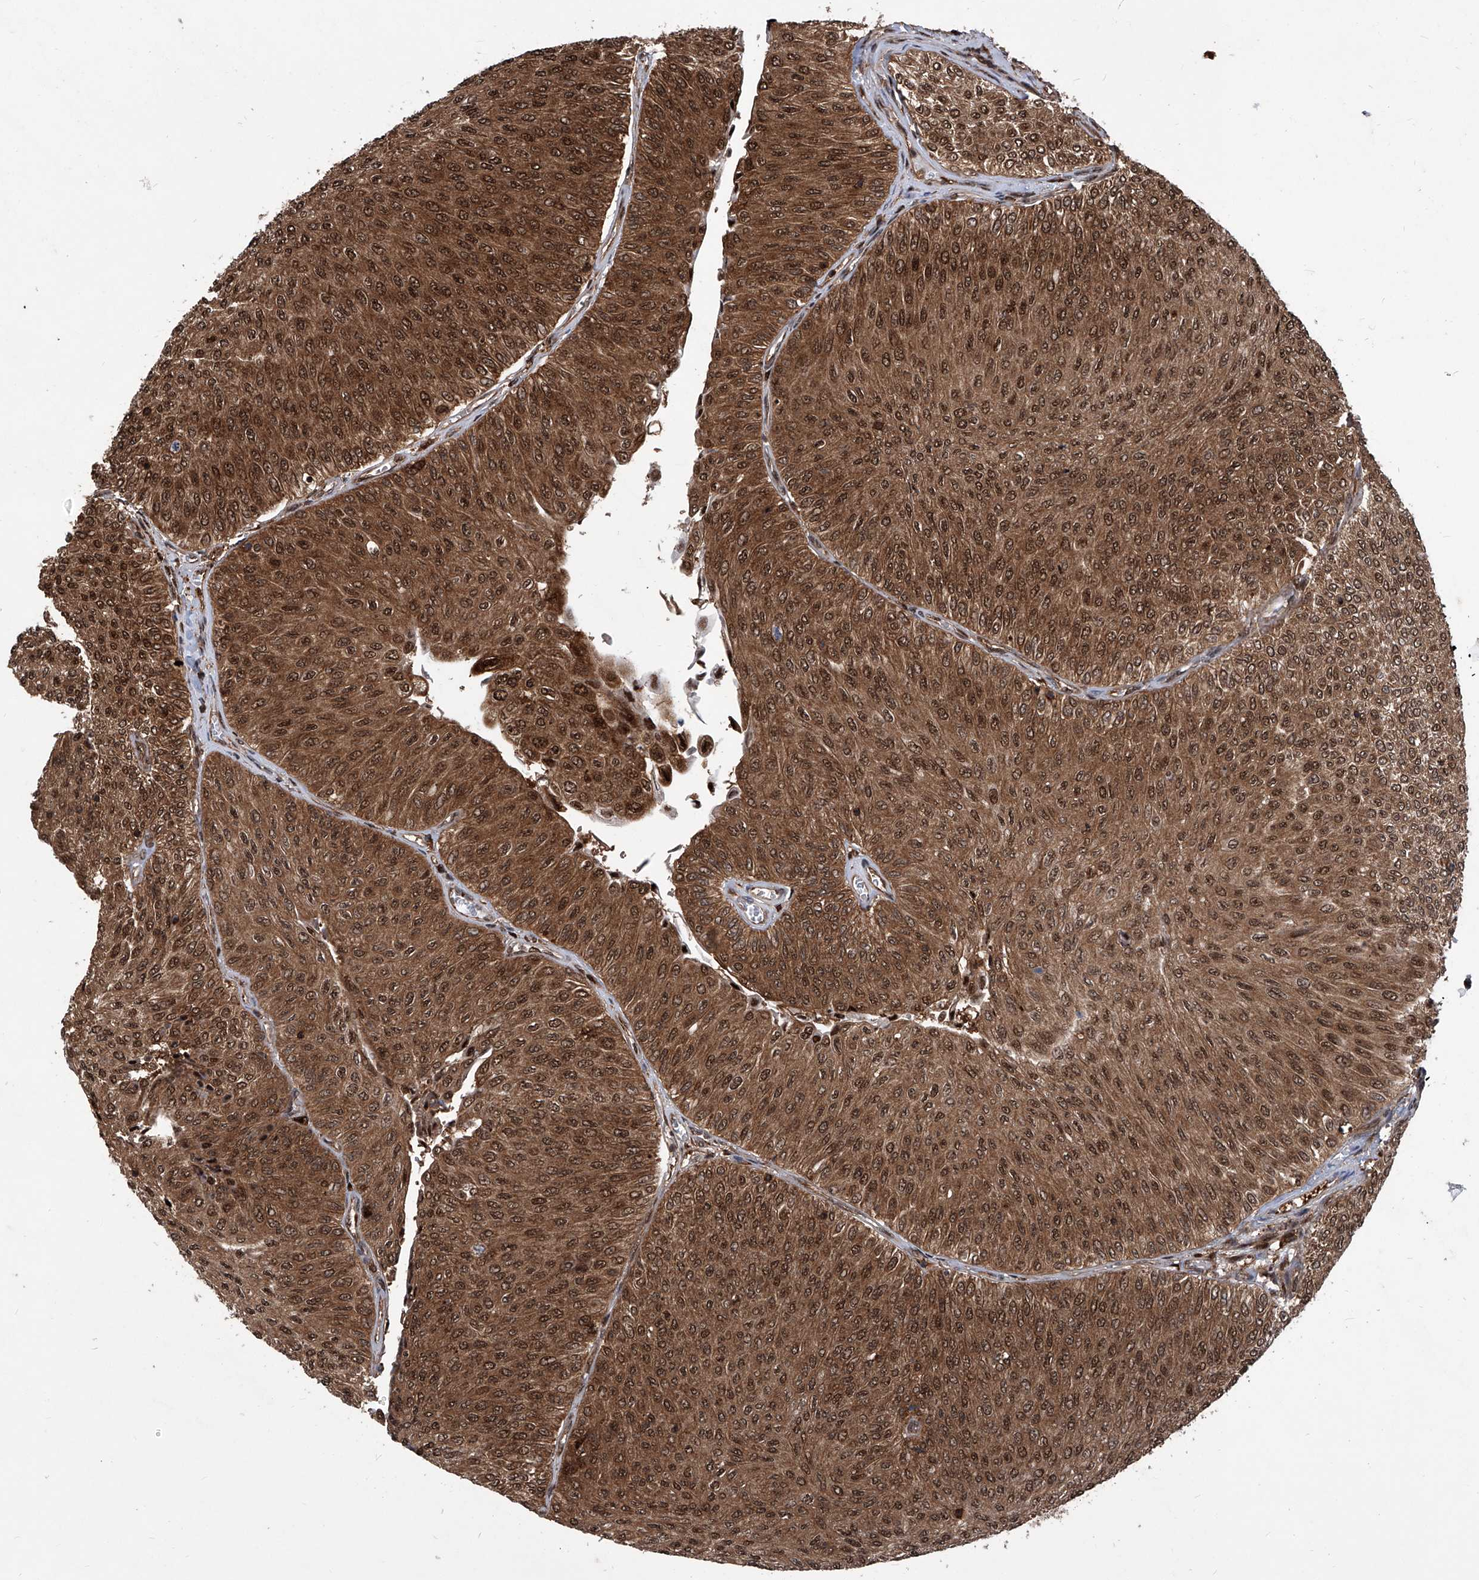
{"staining": {"intensity": "moderate", "quantity": ">75%", "location": "cytoplasmic/membranous,nuclear"}, "tissue": "urothelial cancer", "cell_type": "Tumor cells", "image_type": "cancer", "snomed": [{"axis": "morphology", "description": "Urothelial carcinoma, Low grade"}, {"axis": "topography", "description": "Urinary bladder"}], "caption": "Human urothelial carcinoma (low-grade) stained with a protein marker demonstrates moderate staining in tumor cells.", "gene": "PSMB1", "patient": {"sex": "male", "age": 78}}